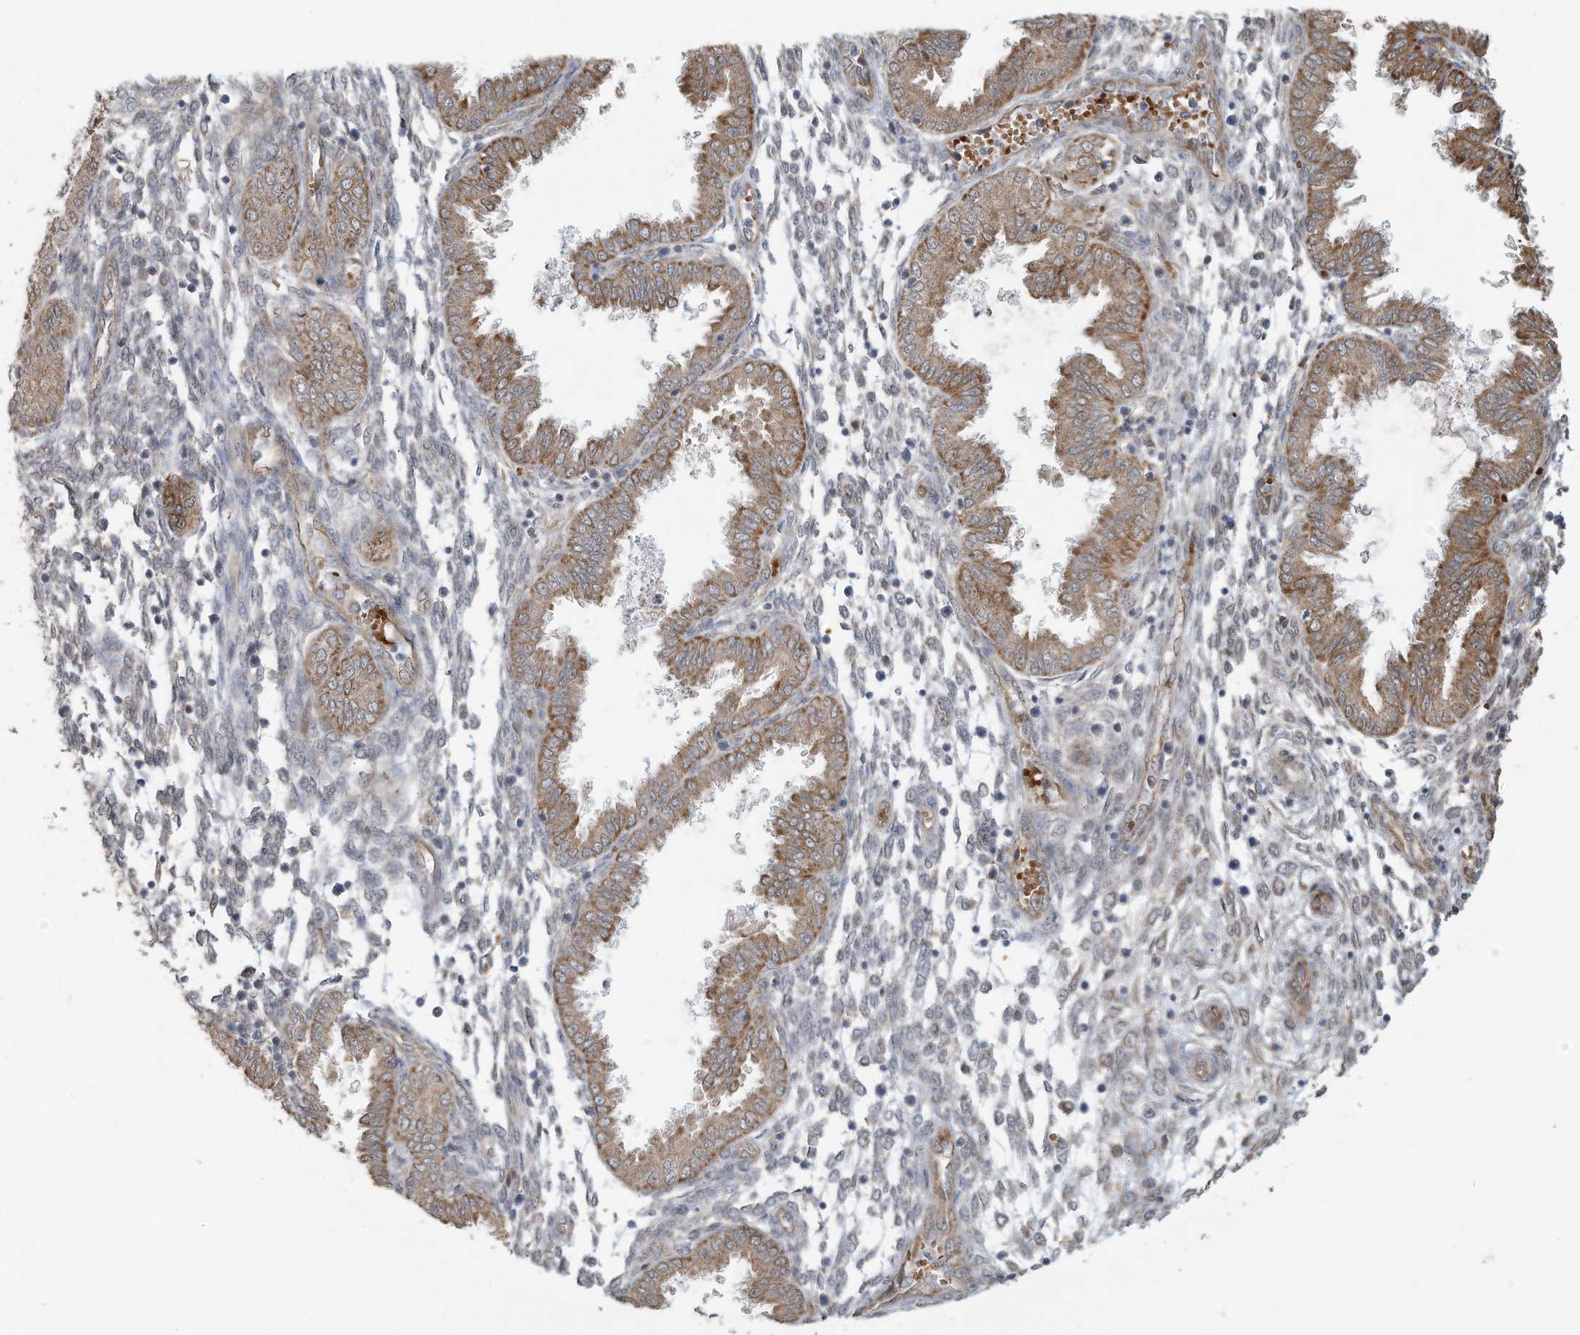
{"staining": {"intensity": "weak", "quantity": "<25%", "location": "cytoplasmic/membranous"}, "tissue": "endometrium", "cell_type": "Cells in endometrial stroma", "image_type": "normal", "snomed": [{"axis": "morphology", "description": "Normal tissue, NOS"}, {"axis": "topography", "description": "Endometrium"}], "caption": "There is no significant expression in cells in endometrial stroma of endometrium. (Immunohistochemistry, brightfield microscopy, high magnification).", "gene": "ERI2", "patient": {"sex": "female", "age": 33}}